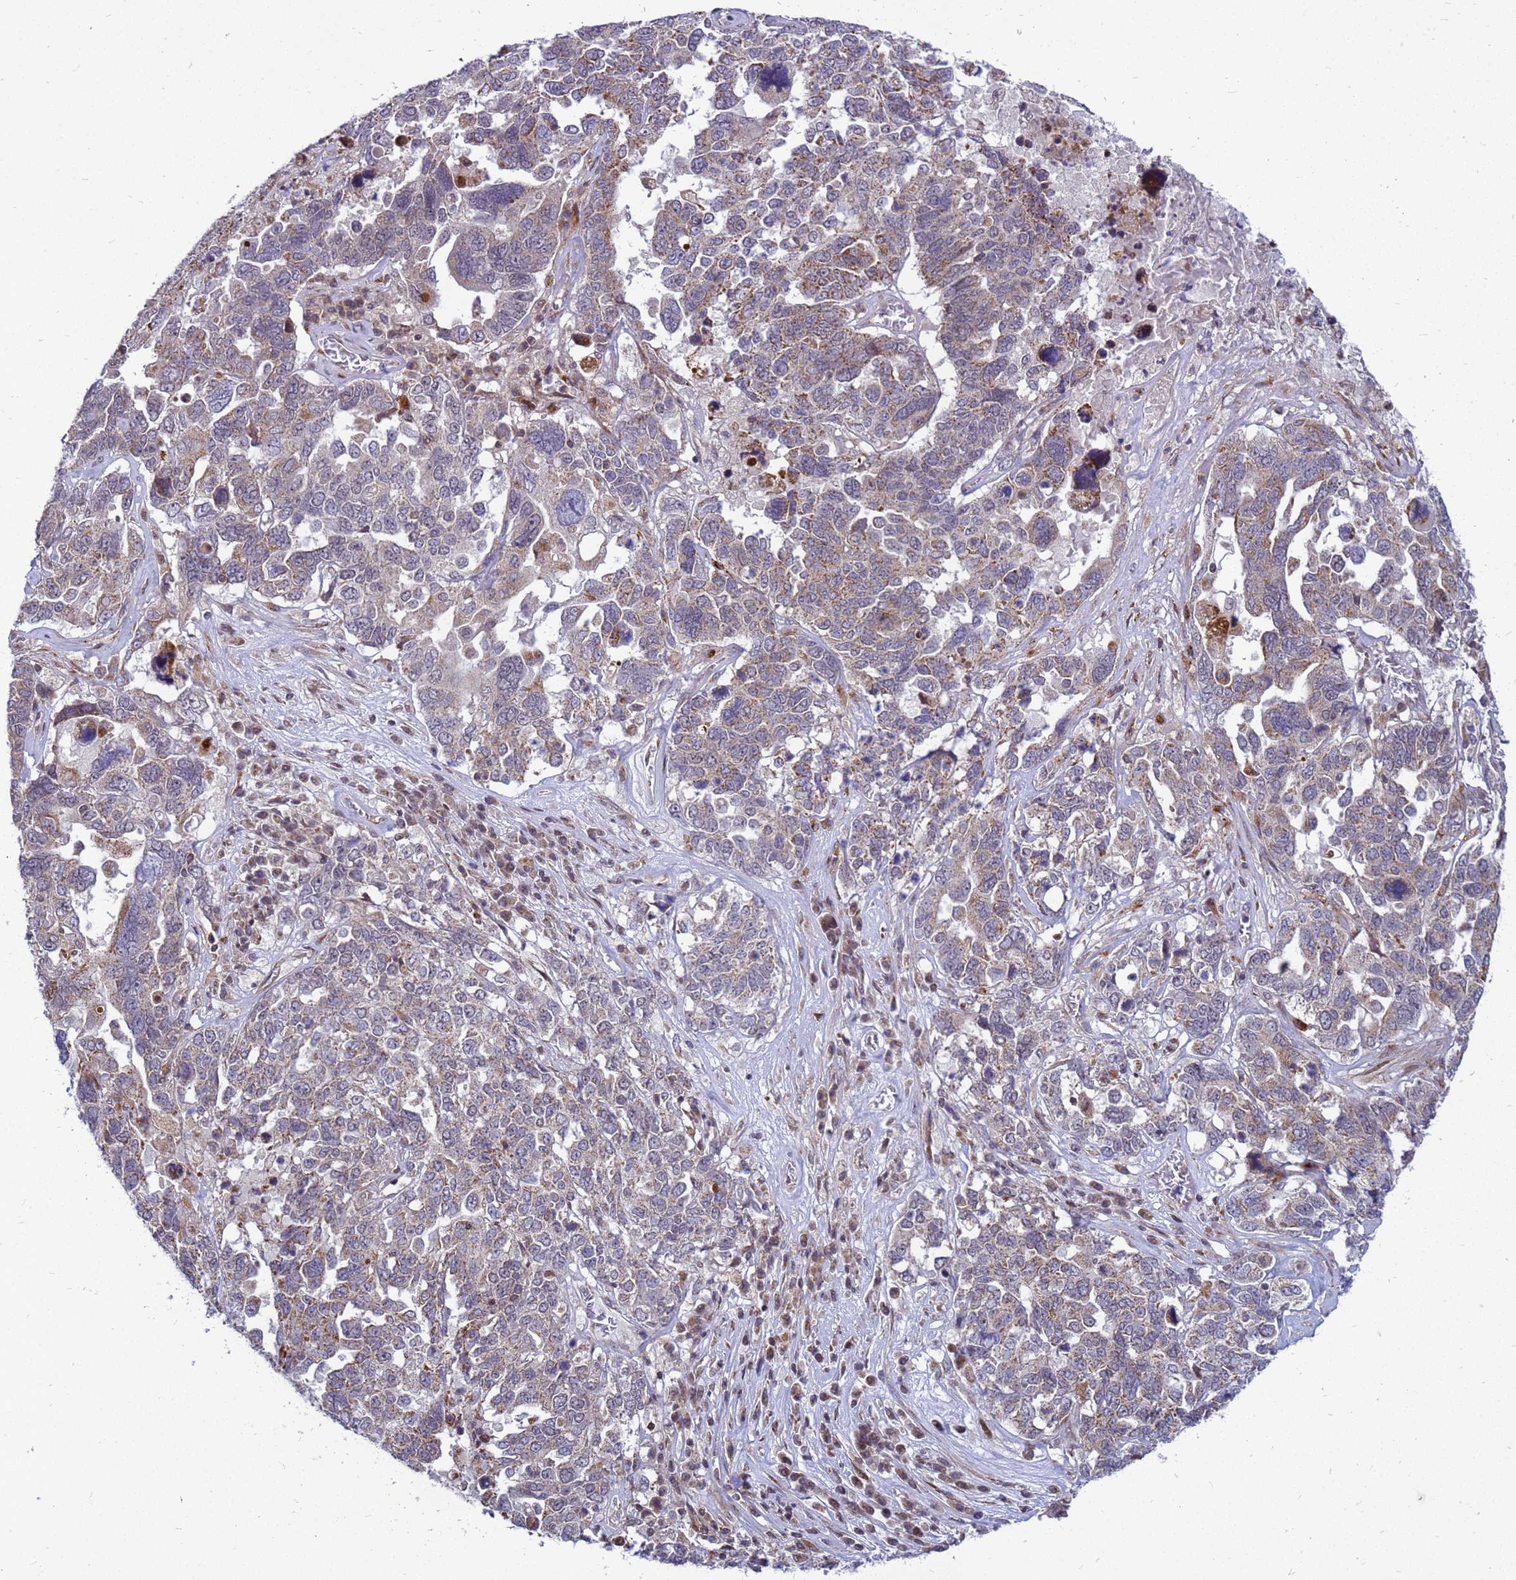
{"staining": {"intensity": "moderate", "quantity": ">75%", "location": "cytoplasmic/membranous"}, "tissue": "ovarian cancer", "cell_type": "Tumor cells", "image_type": "cancer", "snomed": [{"axis": "morphology", "description": "Carcinoma, endometroid"}, {"axis": "topography", "description": "Ovary"}], "caption": "IHC (DAB (3,3'-diaminobenzidine)) staining of ovarian endometroid carcinoma exhibits moderate cytoplasmic/membranous protein positivity in approximately >75% of tumor cells.", "gene": "C12orf43", "patient": {"sex": "female", "age": 62}}